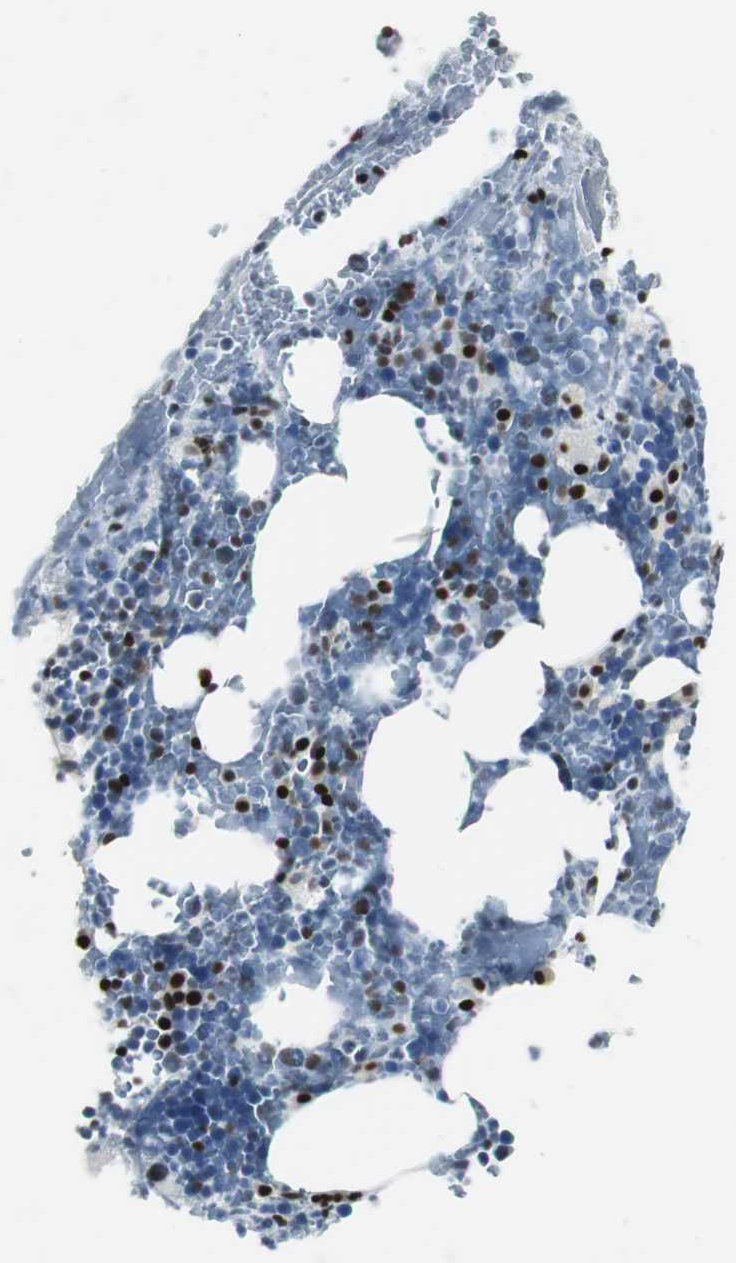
{"staining": {"intensity": "strong", "quantity": "25%-75%", "location": "nuclear"}, "tissue": "bone marrow", "cell_type": "Hematopoietic cells", "image_type": "normal", "snomed": [{"axis": "morphology", "description": "Normal tissue, NOS"}, {"axis": "topography", "description": "Bone marrow"}], "caption": "Immunohistochemistry (IHC) image of unremarkable bone marrow: bone marrow stained using immunohistochemistry reveals high levels of strong protein expression localized specifically in the nuclear of hematopoietic cells, appearing as a nuclear brown color.", "gene": "MEF2D", "patient": {"sex": "female", "age": 66}}